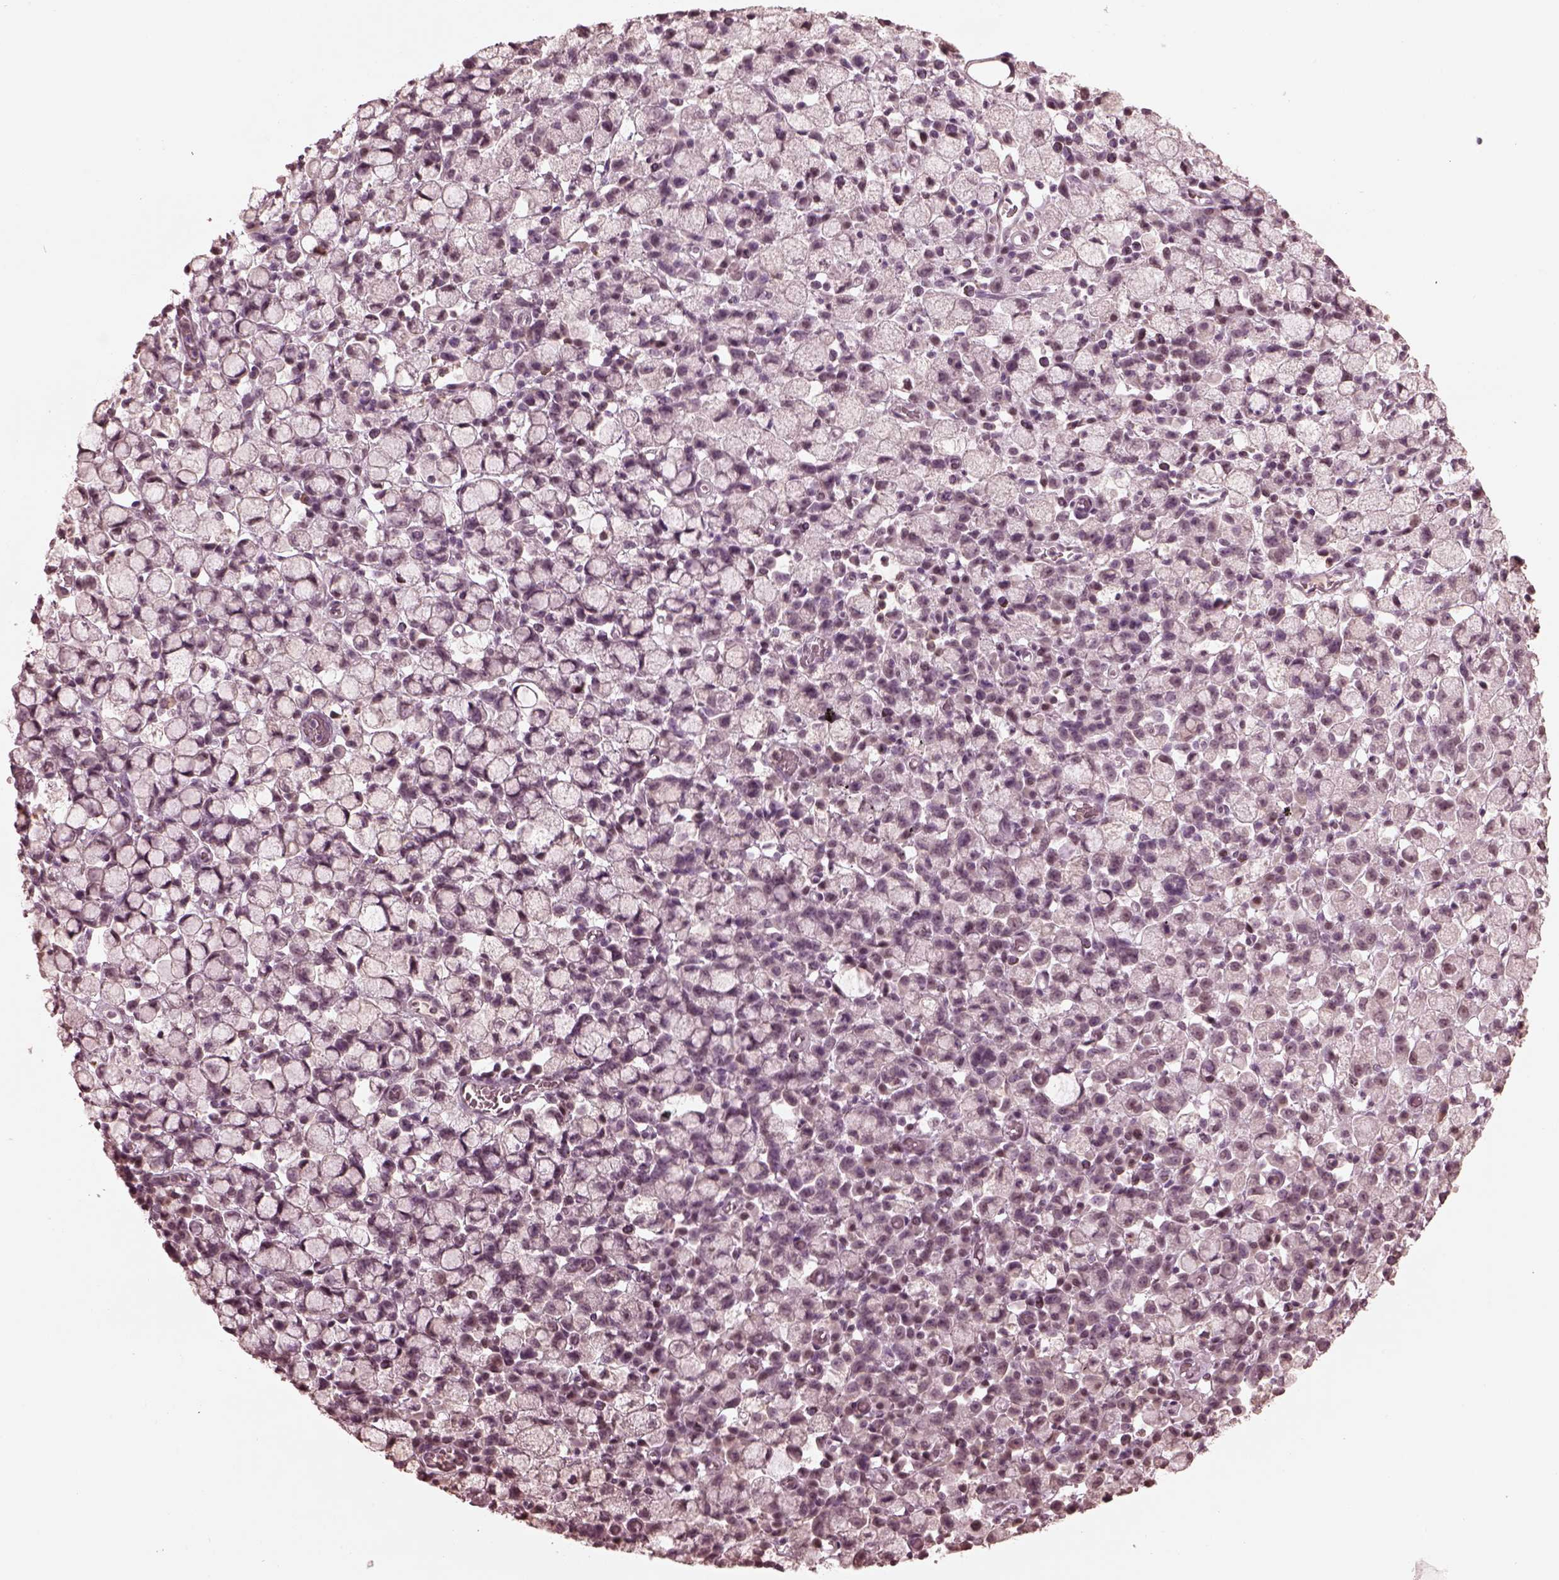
{"staining": {"intensity": "negative", "quantity": "none", "location": "none"}, "tissue": "stomach cancer", "cell_type": "Tumor cells", "image_type": "cancer", "snomed": [{"axis": "morphology", "description": "Adenocarcinoma, NOS"}, {"axis": "topography", "description": "Stomach"}], "caption": "There is no significant staining in tumor cells of adenocarcinoma (stomach).", "gene": "KRT79", "patient": {"sex": "male", "age": 58}}